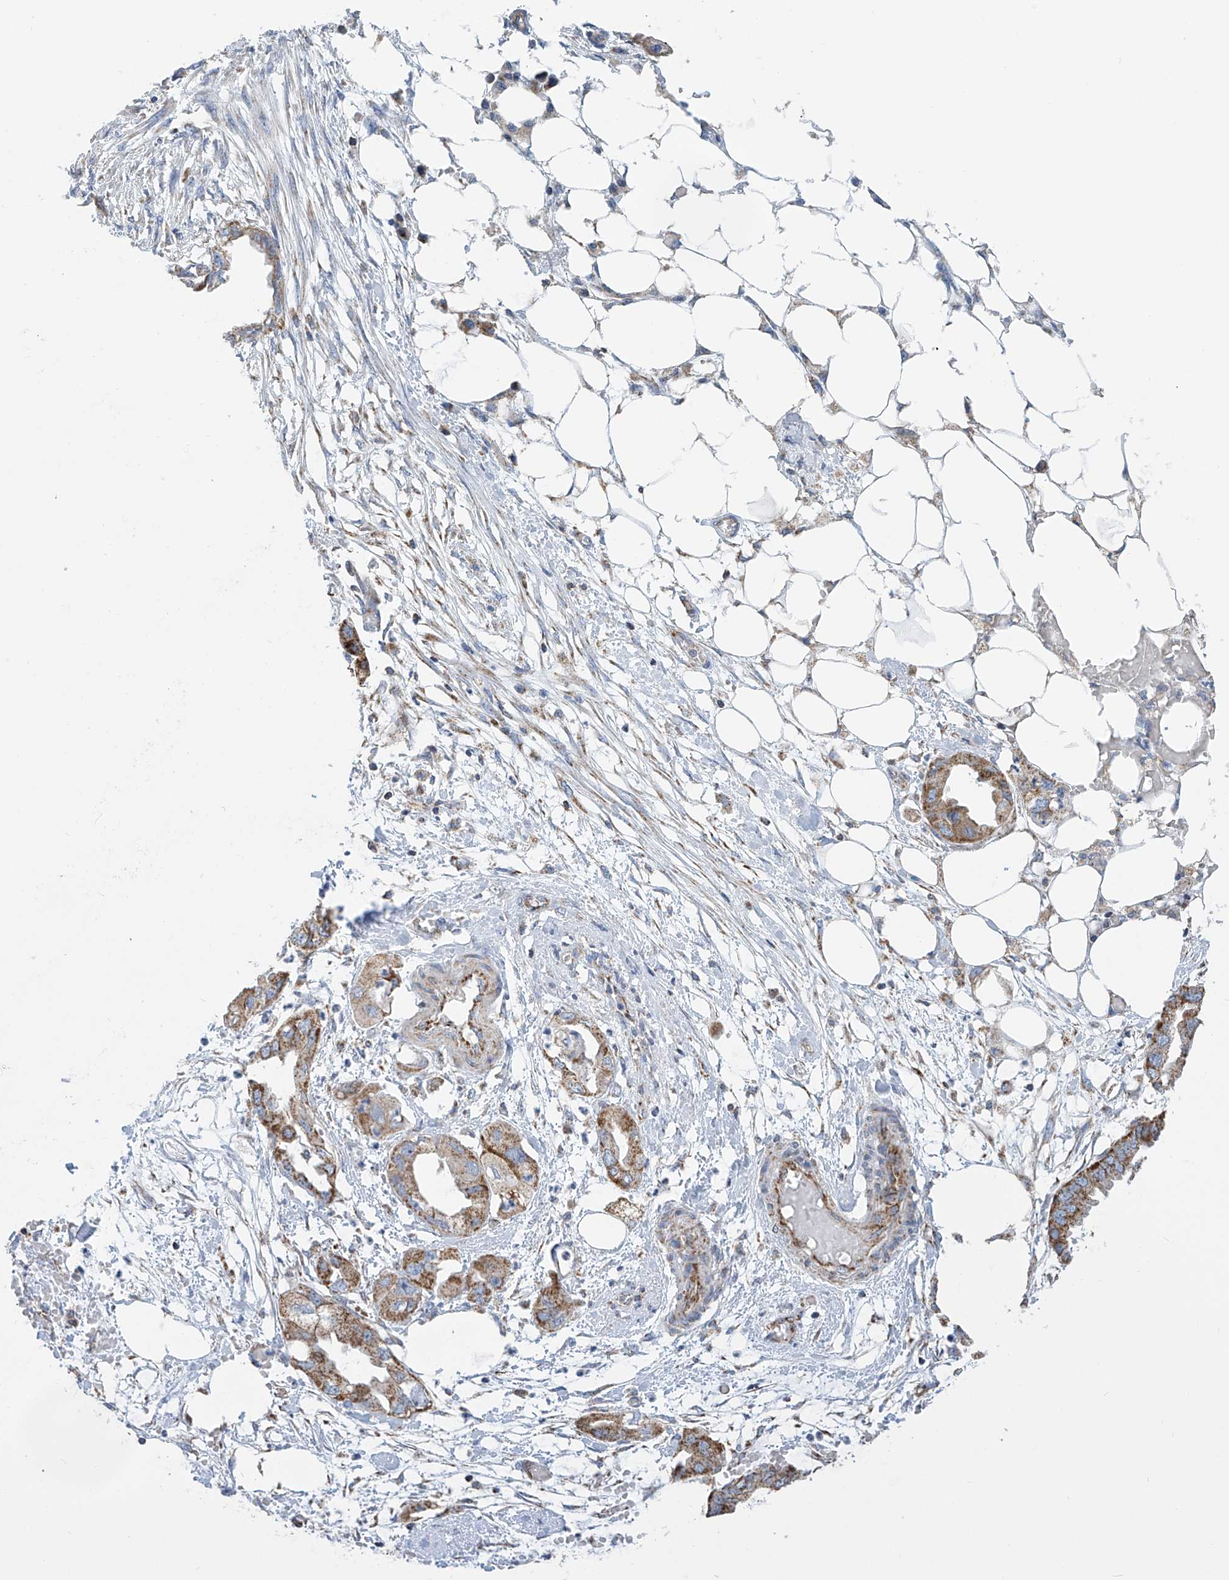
{"staining": {"intensity": "moderate", "quantity": "25%-75%", "location": "cytoplasmic/membranous"}, "tissue": "endometrial cancer", "cell_type": "Tumor cells", "image_type": "cancer", "snomed": [{"axis": "morphology", "description": "Adenocarcinoma, NOS"}, {"axis": "morphology", "description": "Adenocarcinoma, metastatic, NOS"}, {"axis": "topography", "description": "Adipose tissue"}, {"axis": "topography", "description": "Endometrium"}], "caption": "Protein expression by immunohistochemistry (IHC) reveals moderate cytoplasmic/membranous expression in about 25%-75% of tumor cells in adenocarcinoma (endometrial).", "gene": "PNPT1", "patient": {"sex": "female", "age": 67}}